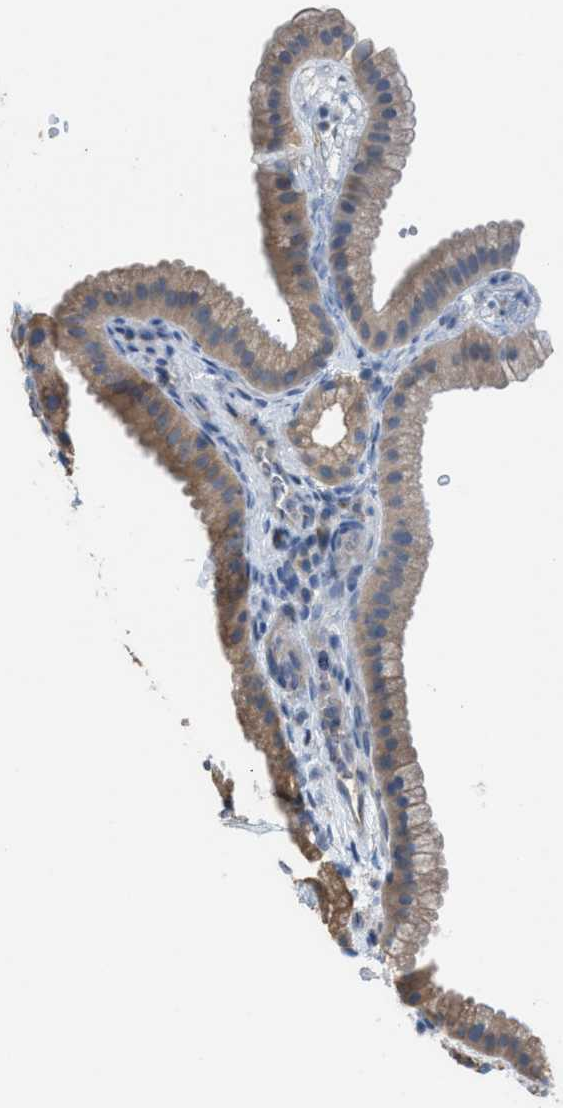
{"staining": {"intensity": "weak", "quantity": ">75%", "location": "cytoplasmic/membranous"}, "tissue": "gallbladder", "cell_type": "Glandular cells", "image_type": "normal", "snomed": [{"axis": "morphology", "description": "Normal tissue, NOS"}, {"axis": "topography", "description": "Gallbladder"}], "caption": "The immunohistochemical stain labels weak cytoplasmic/membranous staining in glandular cells of unremarkable gallbladder.", "gene": "NQO2", "patient": {"sex": "female", "age": 64}}